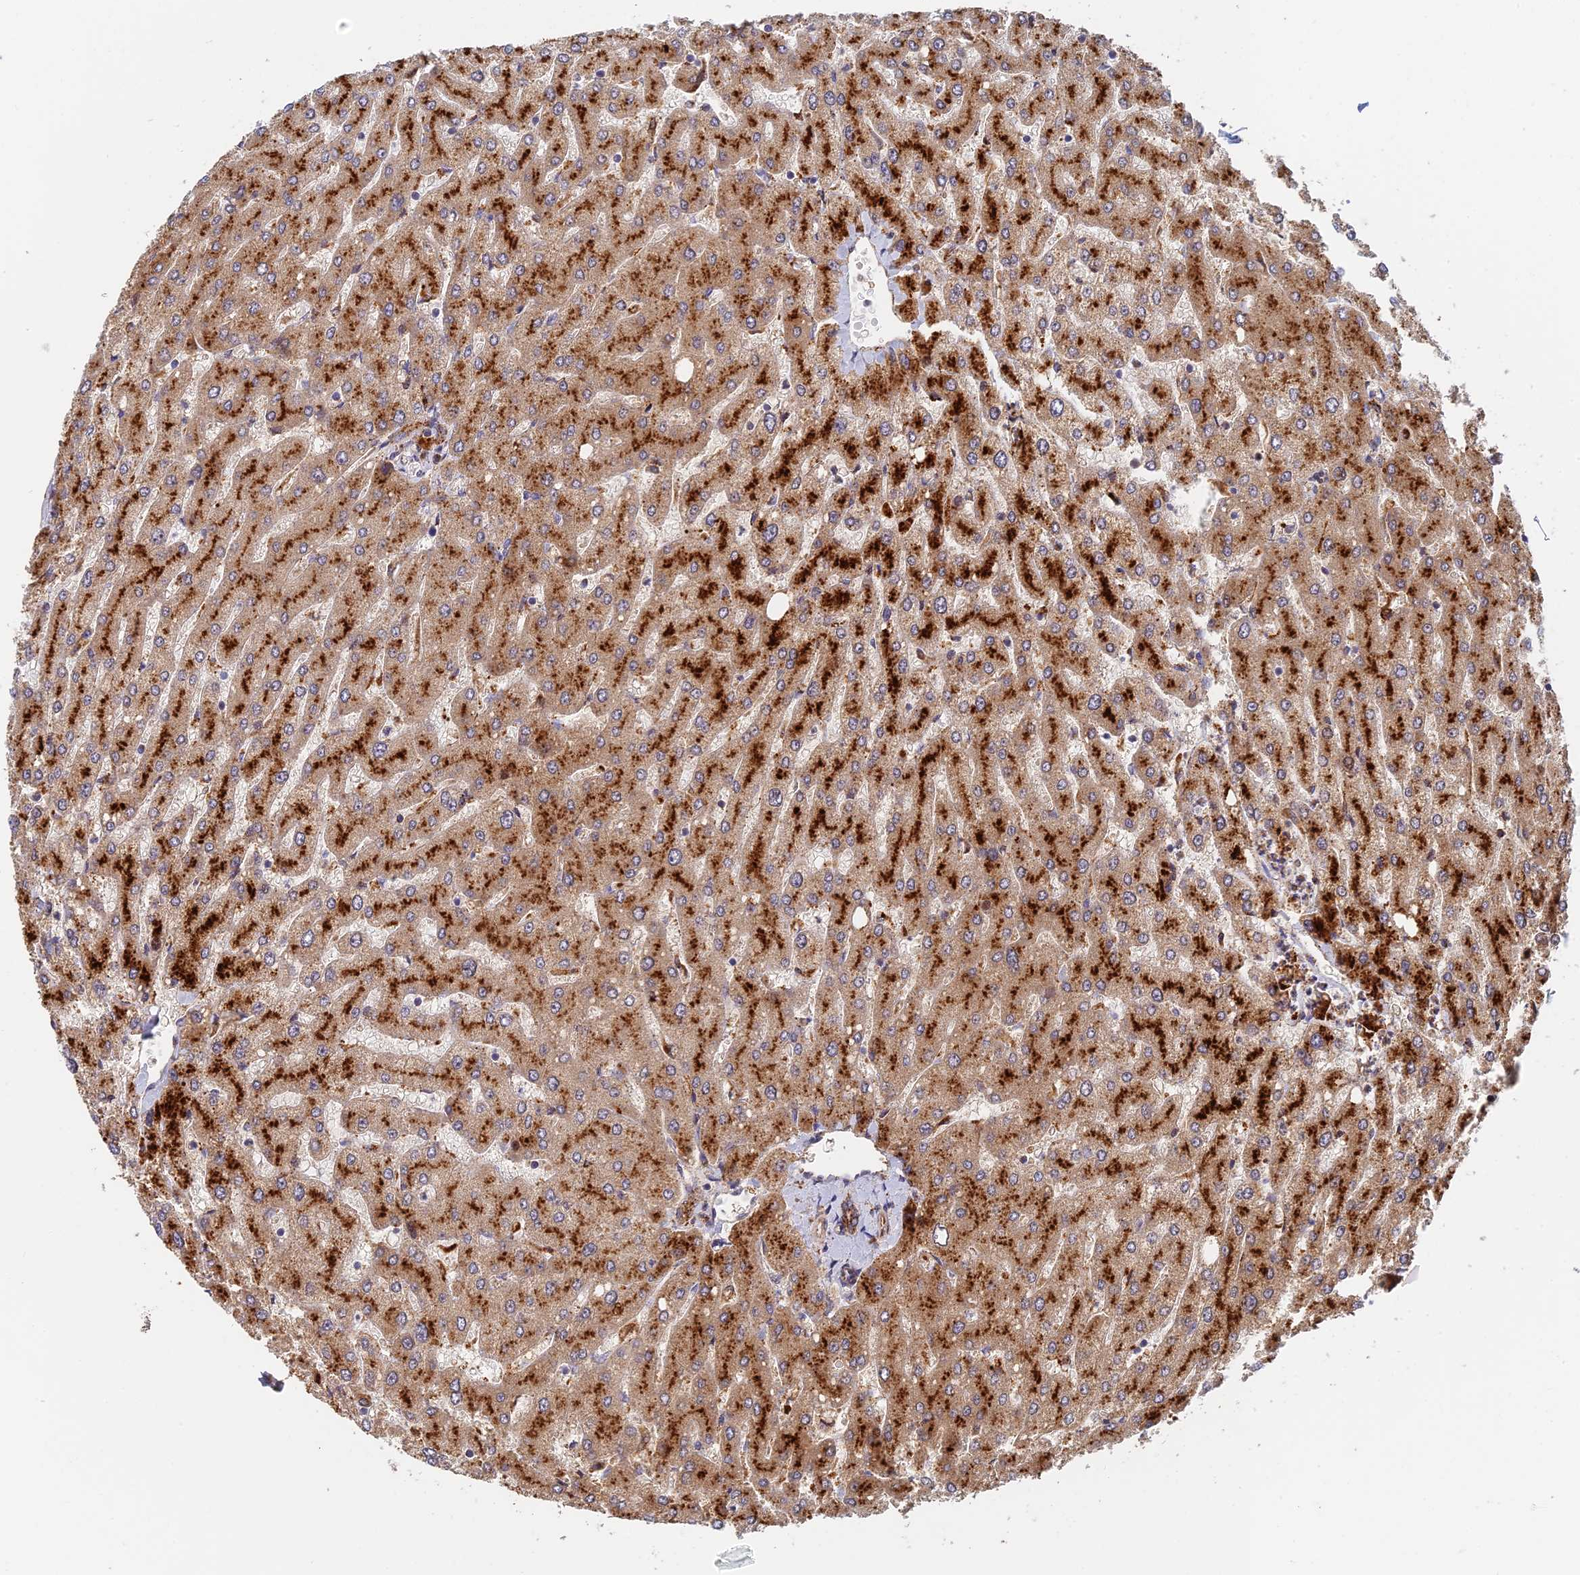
{"staining": {"intensity": "moderate", "quantity": ">75%", "location": "cytoplasmic/membranous"}, "tissue": "liver", "cell_type": "Cholangiocytes", "image_type": "normal", "snomed": [{"axis": "morphology", "description": "Normal tissue, NOS"}, {"axis": "topography", "description": "Liver"}], "caption": "Human liver stained for a protein (brown) displays moderate cytoplasmic/membranous positive staining in about >75% of cholangiocytes.", "gene": "PPP2R3C", "patient": {"sex": "male", "age": 55}}